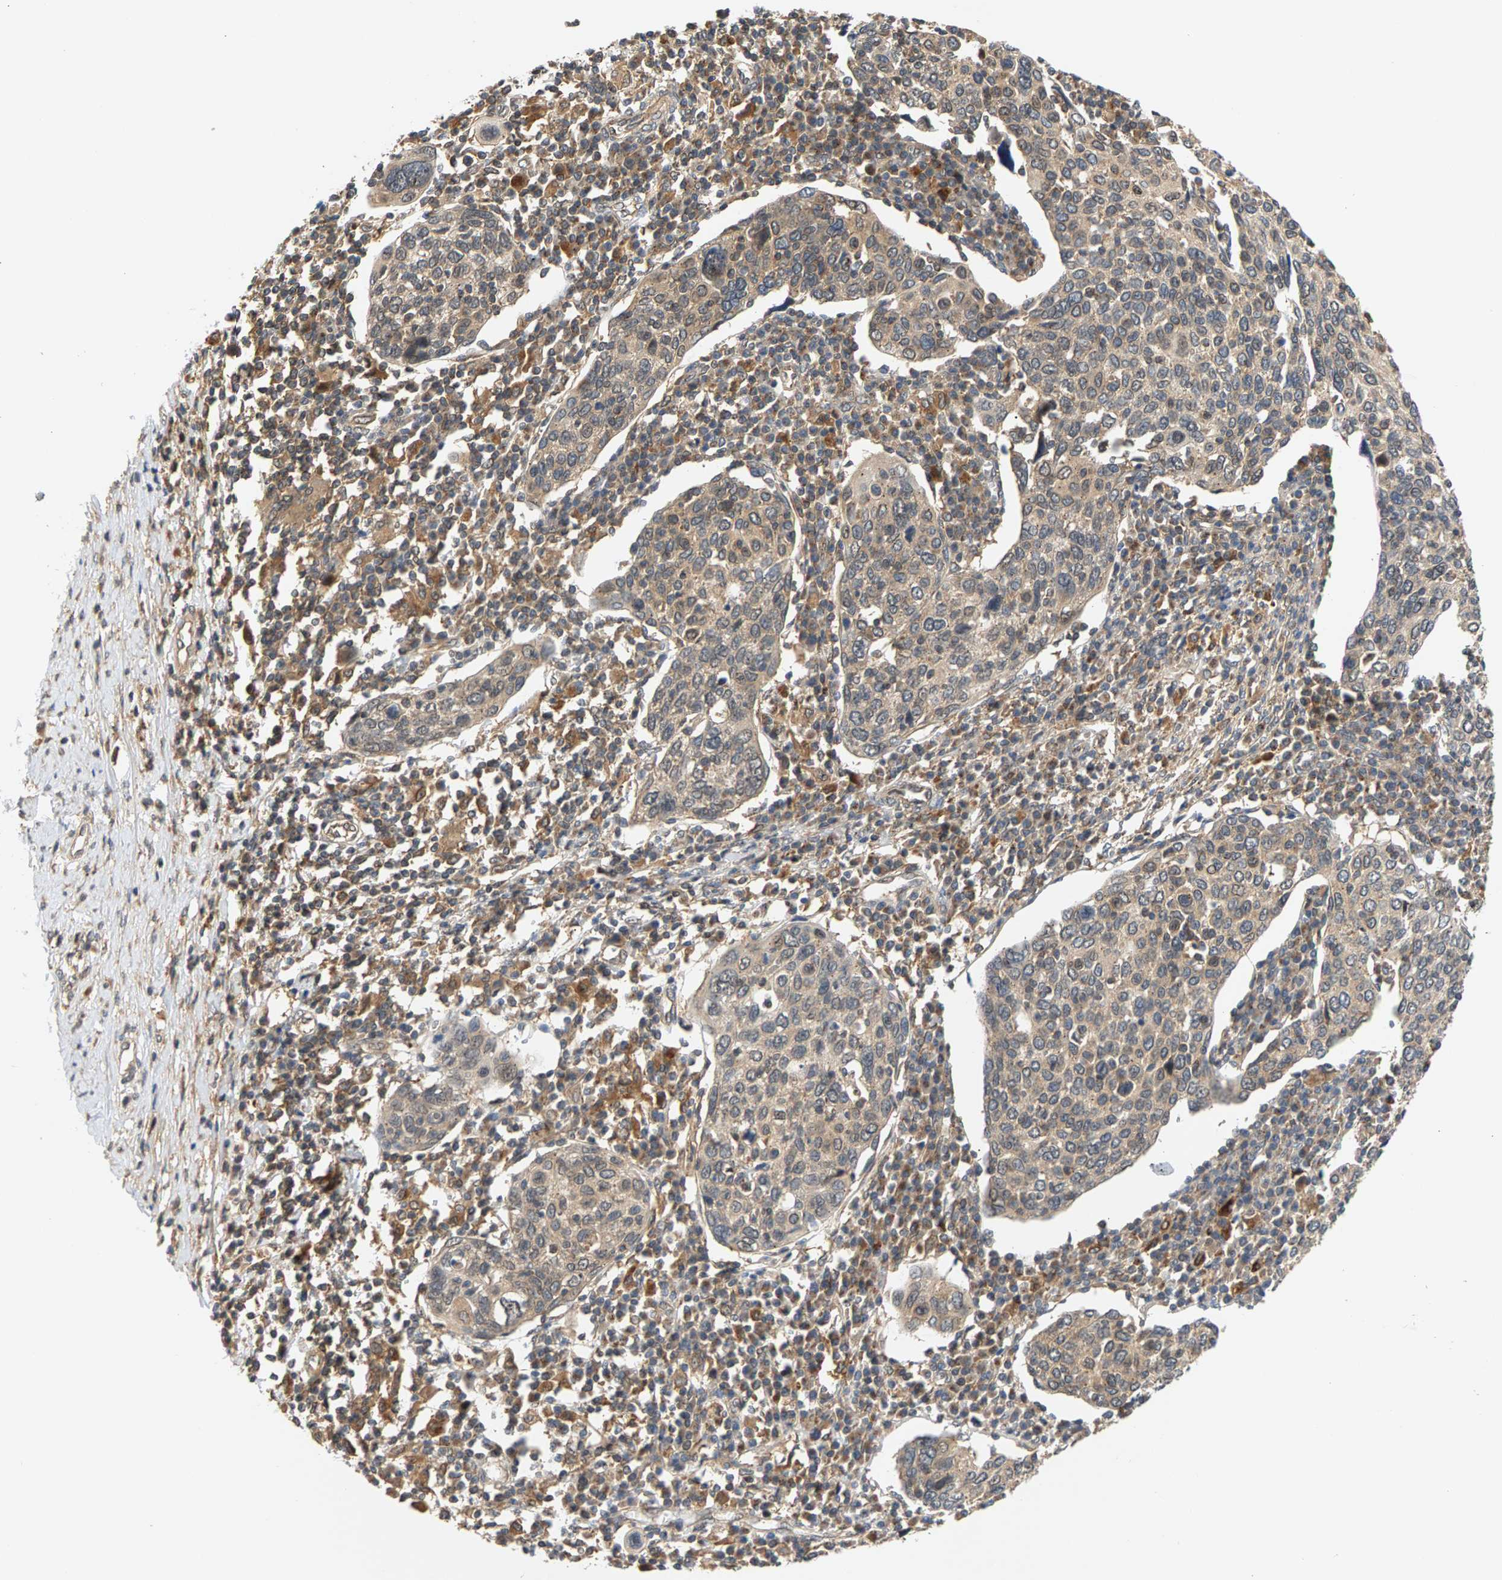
{"staining": {"intensity": "weak", "quantity": ">75%", "location": "cytoplasmic/membranous"}, "tissue": "cervical cancer", "cell_type": "Tumor cells", "image_type": "cancer", "snomed": [{"axis": "morphology", "description": "Squamous cell carcinoma, NOS"}, {"axis": "topography", "description": "Cervix"}], "caption": "Protein expression by IHC exhibits weak cytoplasmic/membranous staining in approximately >75% of tumor cells in cervical cancer (squamous cell carcinoma). (Brightfield microscopy of DAB IHC at high magnification).", "gene": "MAP2K5", "patient": {"sex": "female", "age": 40}}